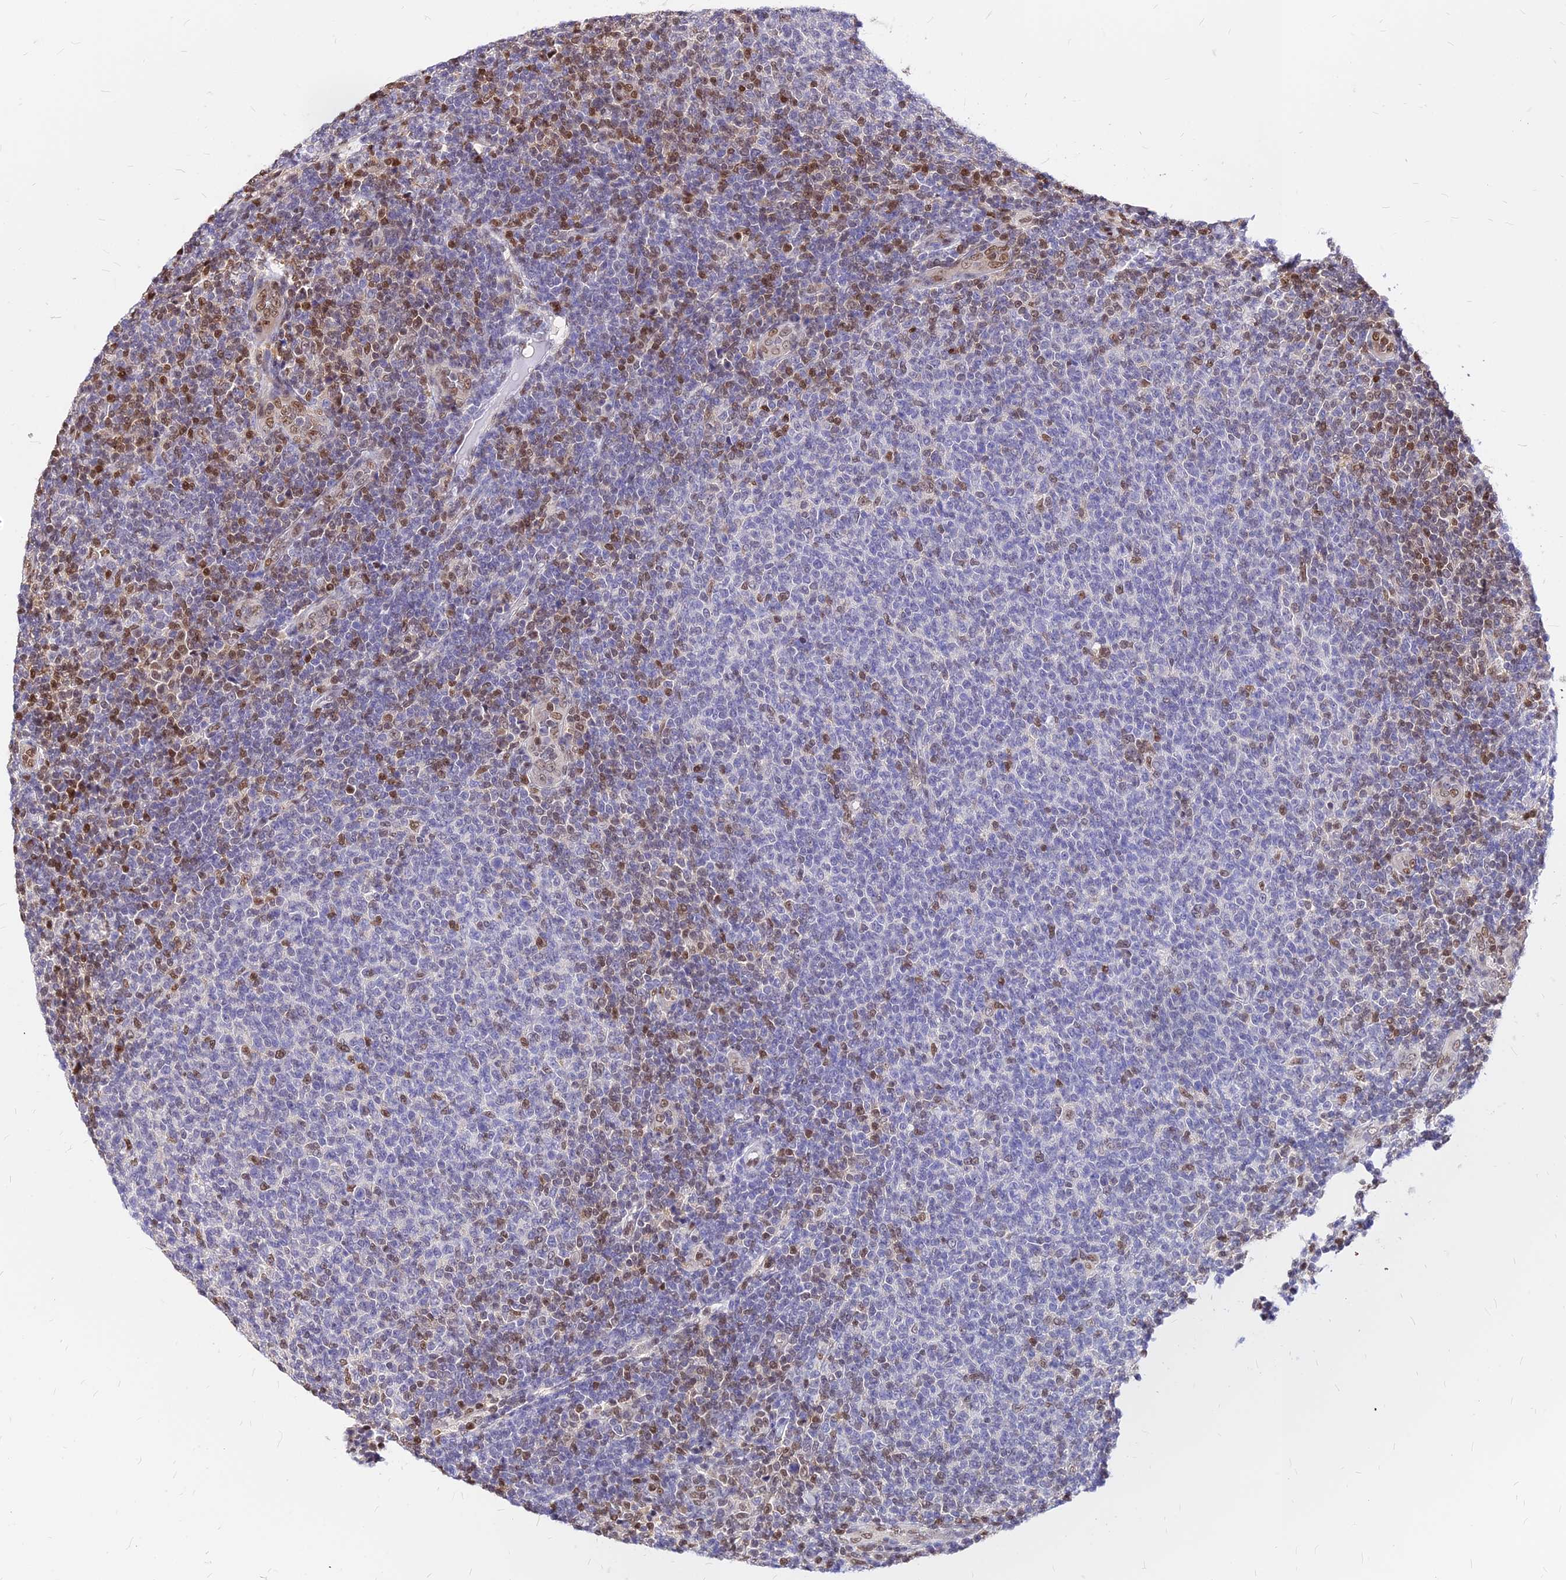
{"staining": {"intensity": "negative", "quantity": "none", "location": "none"}, "tissue": "lymphoma", "cell_type": "Tumor cells", "image_type": "cancer", "snomed": [{"axis": "morphology", "description": "Malignant lymphoma, non-Hodgkin's type, Low grade"}, {"axis": "topography", "description": "Lymph node"}], "caption": "Tumor cells show no significant protein staining in lymphoma.", "gene": "PAXX", "patient": {"sex": "male", "age": 66}}